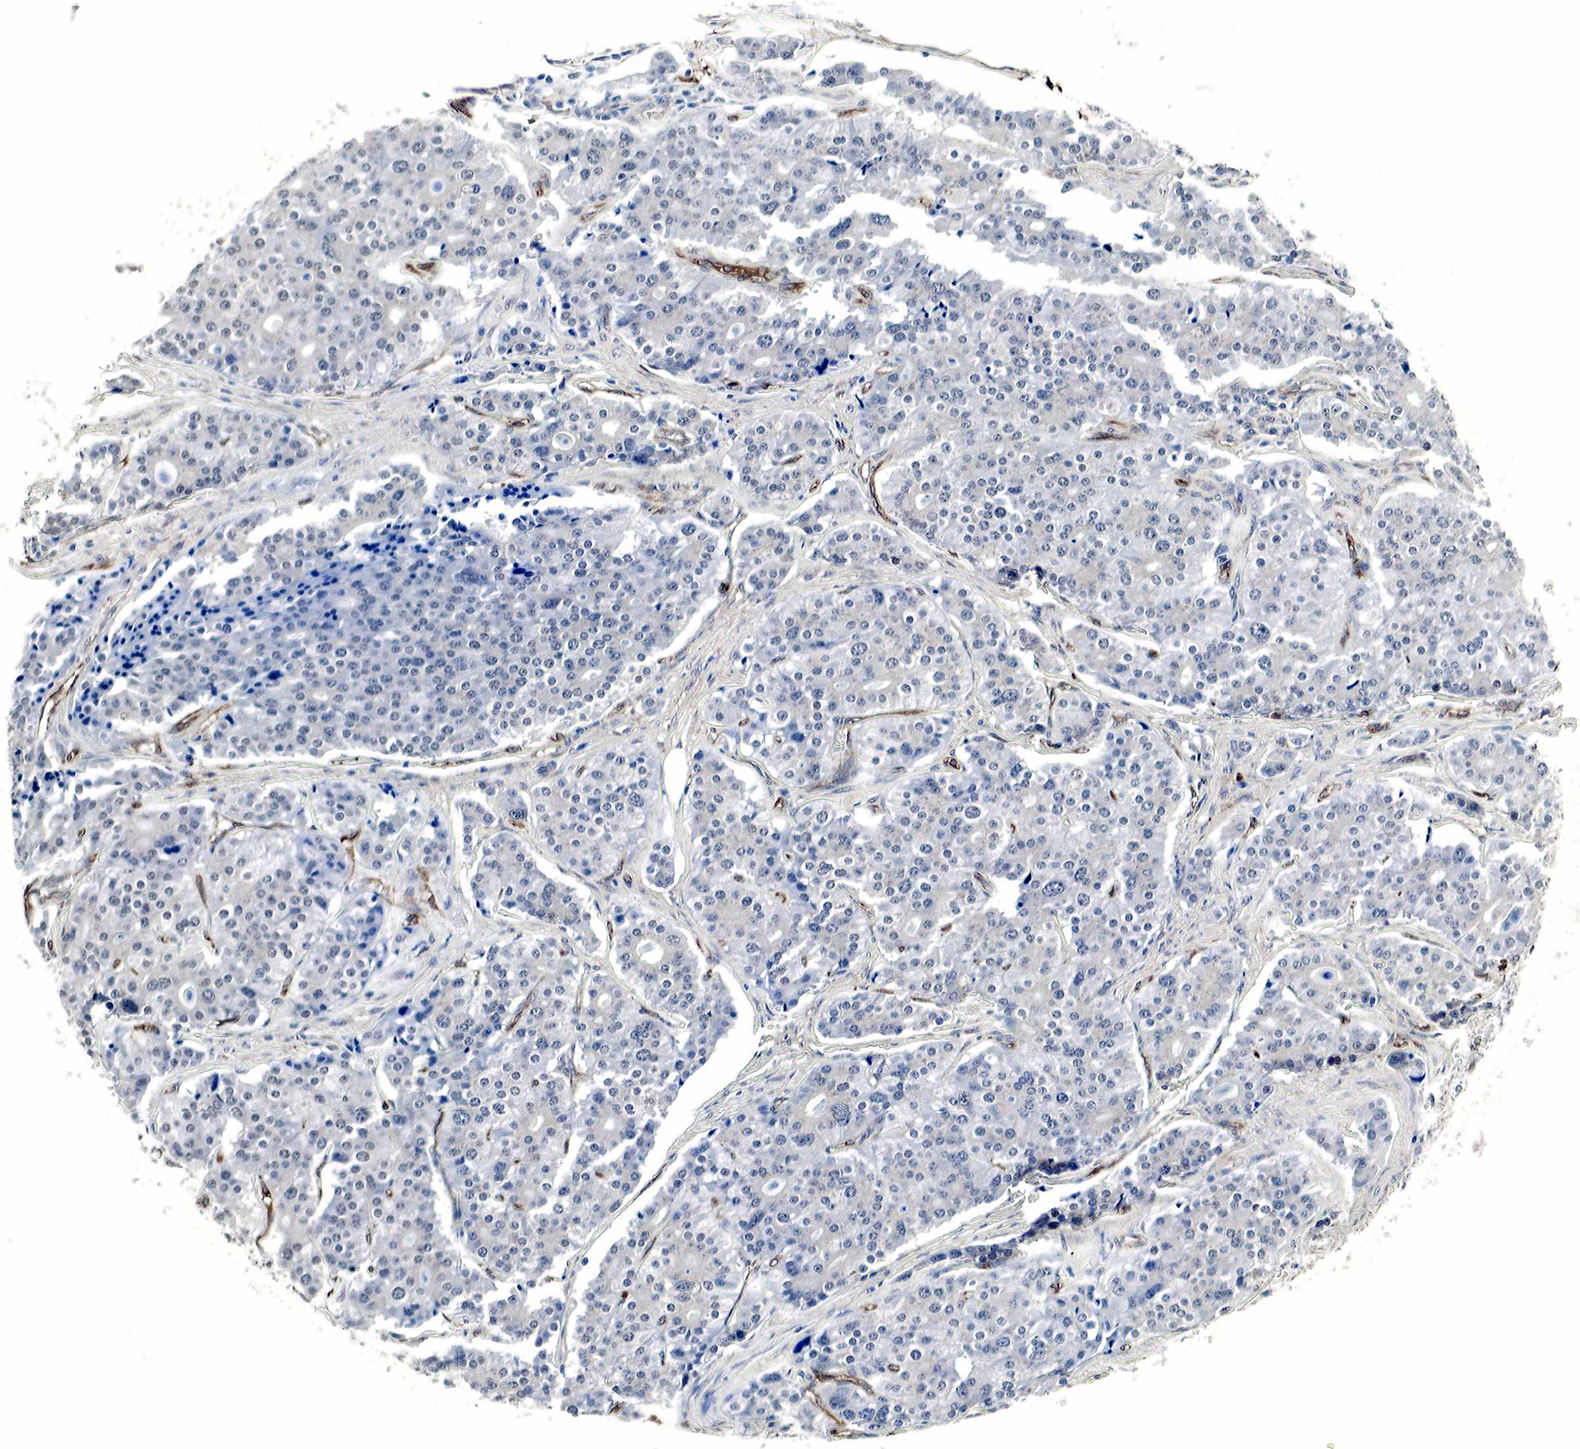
{"staining": {"intensity": "negative", "quantity": "none", "location": "none"}, "tissue": "carcinoid", "cell_type": "Tumor cells", "image_type": "cancer", "snomed": [{"axis": "morphology", "description": "Carcinoid, malignant, NOS"}, {"axis": "topography", "description": "Small intestine"}], "caption": "The image reveals no staining of tumor cells in carcinoid.", "gene": "SPIN1", "patient": {"sex": "male", "age": 63}}